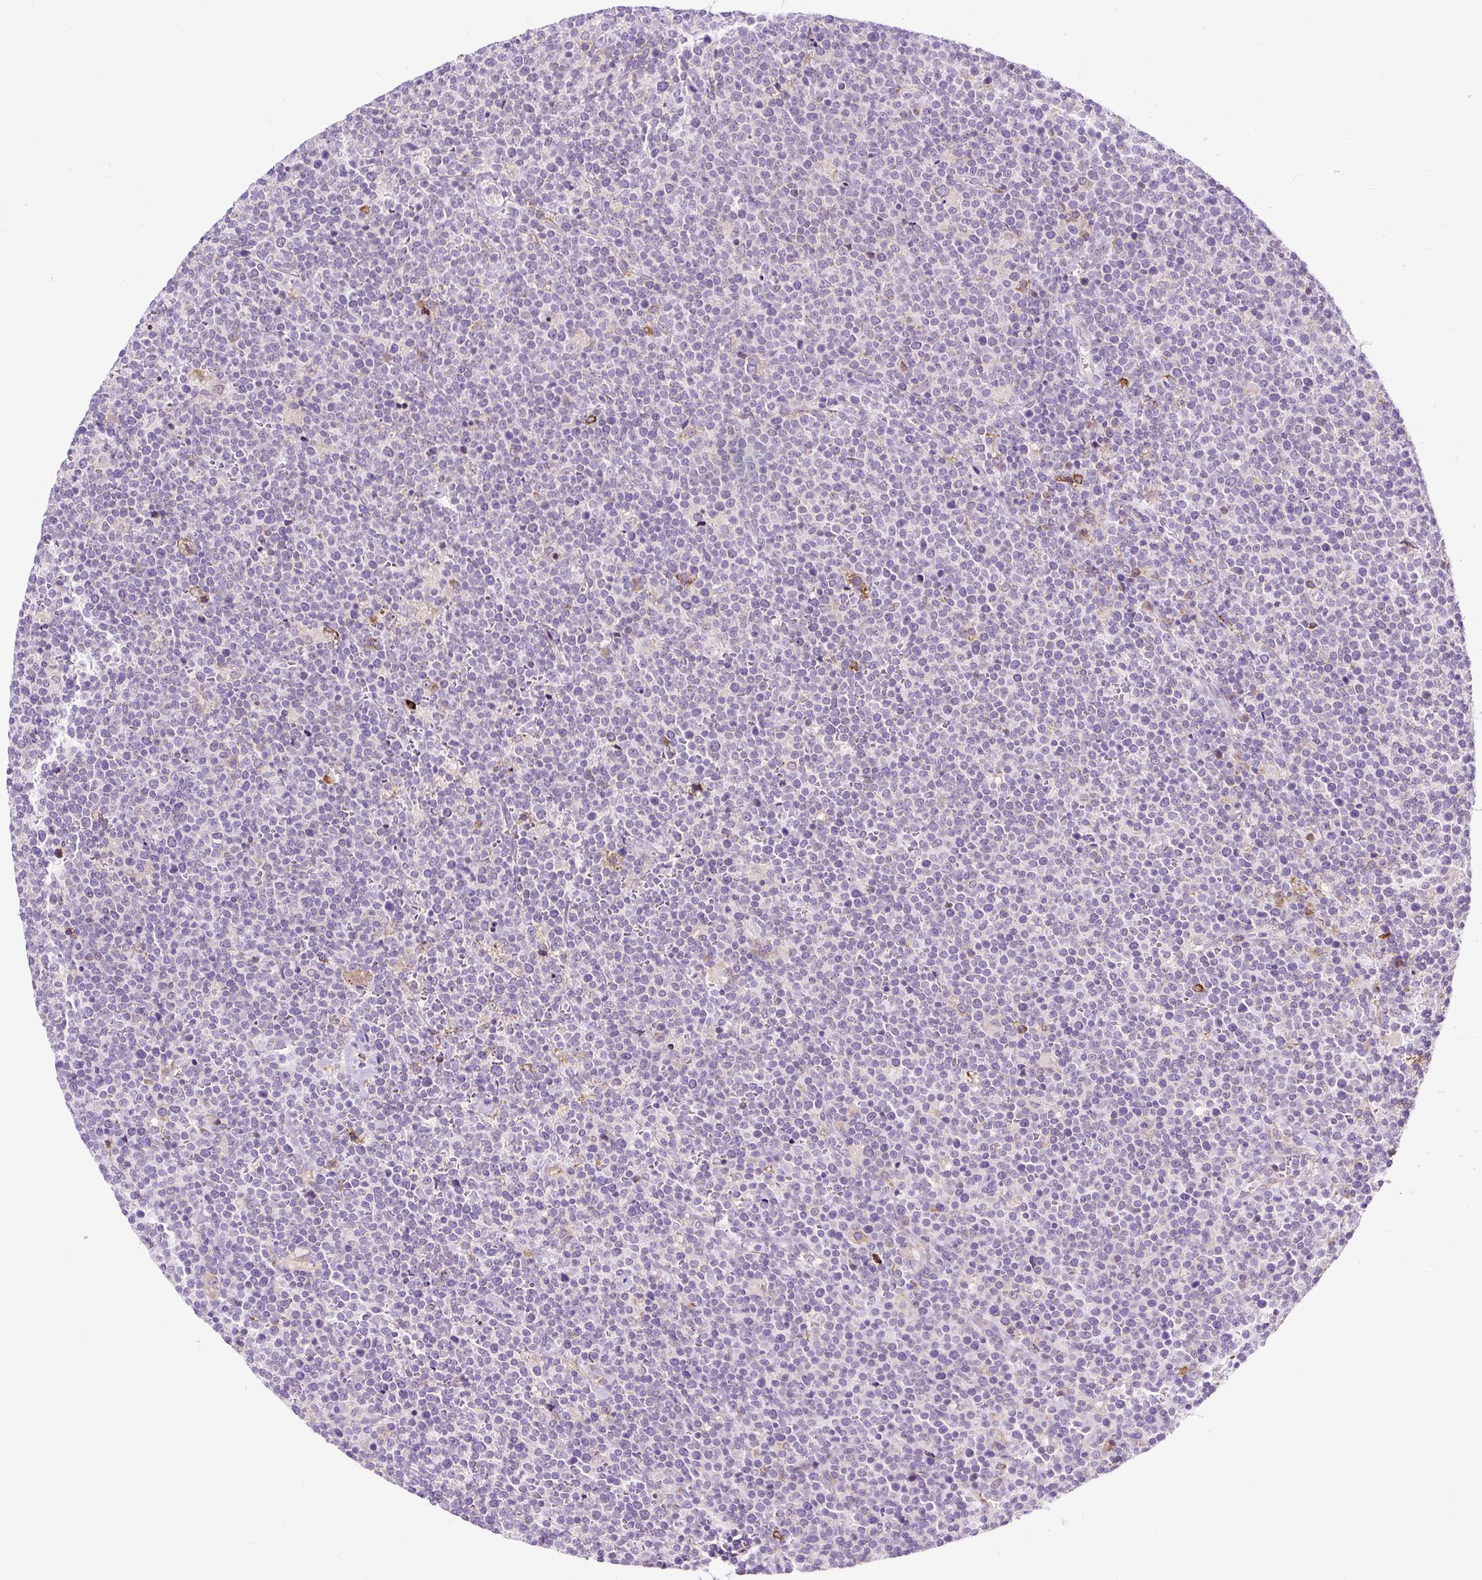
{"staining": {"intensity": "negative", "quantity": "none", "location": "none"}, "tissue": "lymphoma", "cell_type": "Tumor cells", "image_type": "cancer", "snomed": [{"axis": "morphology", "description": "Malignant lymphoma, non-Hodgkin's type, High grade"}, {"axis": "topography", "description": "Lymph node"}], "caption": "The photomicrograph shows no significant expression in tumor cells of malignant lymphoma, non-Hodgkin's type (high-grade). (DAB immunohistochemistry (IHC) visualized using brightfield microscopy, high magnification).", "gene": "FMC1", "patient": {"sex": "male", "age": 61}}